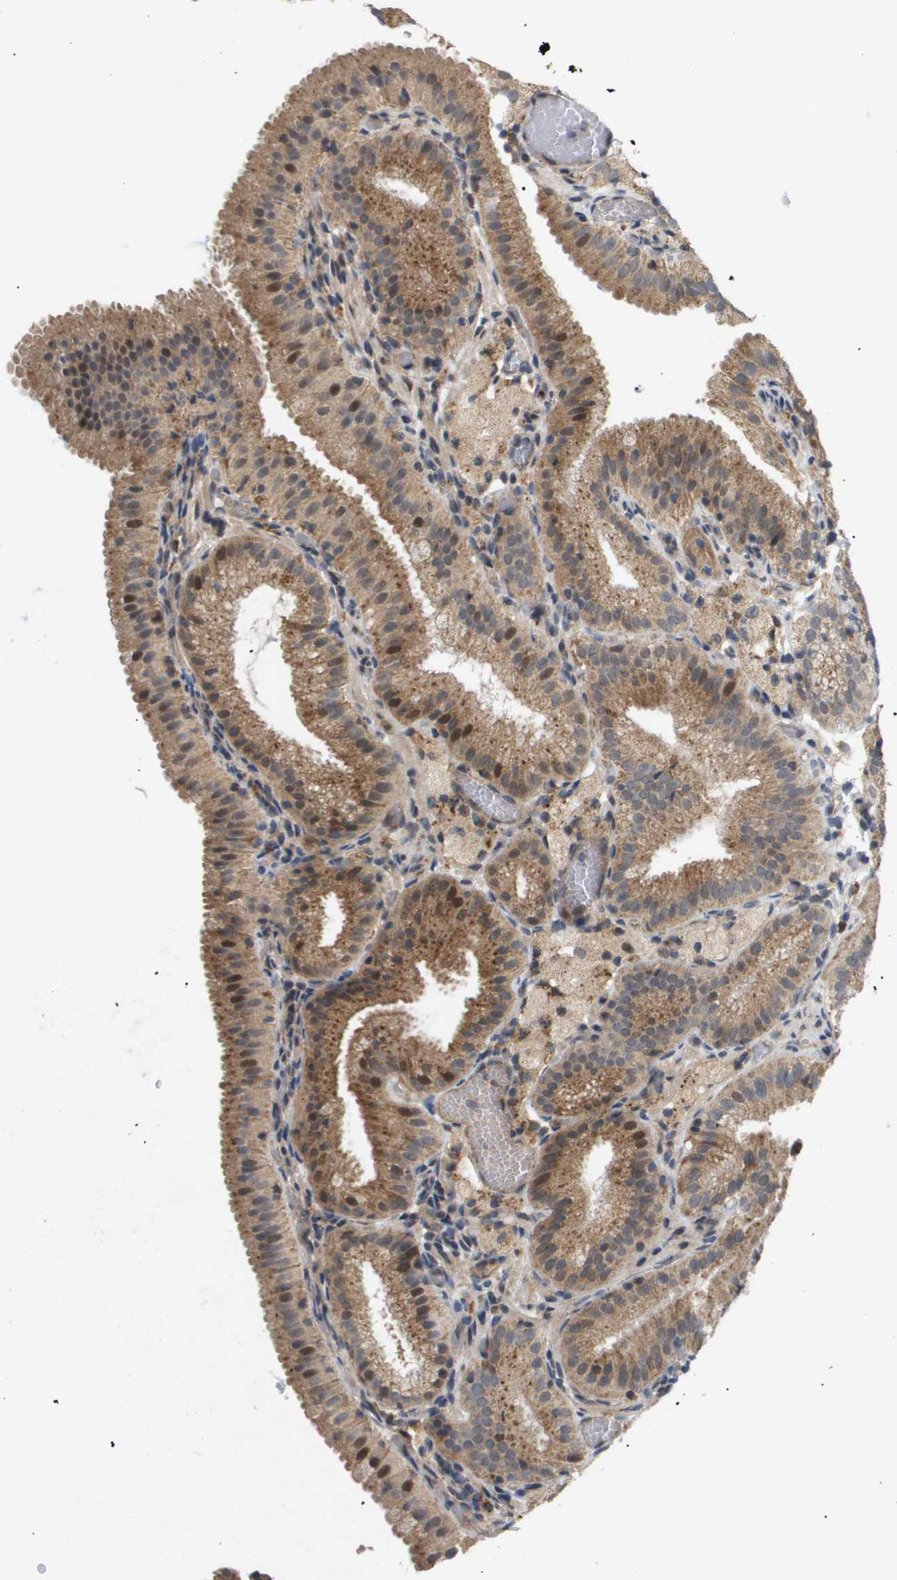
{"staining": {"intensity": "moderate", "quantity": ">75%", "location": "cytoplasmic/membranous,nuclear"}, "tissue": "gallbladder", "cell_type": "Glandular cells", "image_type": "normal", "snomed": [{"axis": "morphology", "description": "Normal tissue, NOS"}, {"axis": "topography", "description": "Gallbladder"}], "caption": "Protein expression analysis of unremarkable gallbladder exhibits moderate cytoplasmic/membranous,nuclear expression in approximately >75% of glandular cells.", "gene": "PDGFB", "patient": {"sex": "male", "age": 54}}